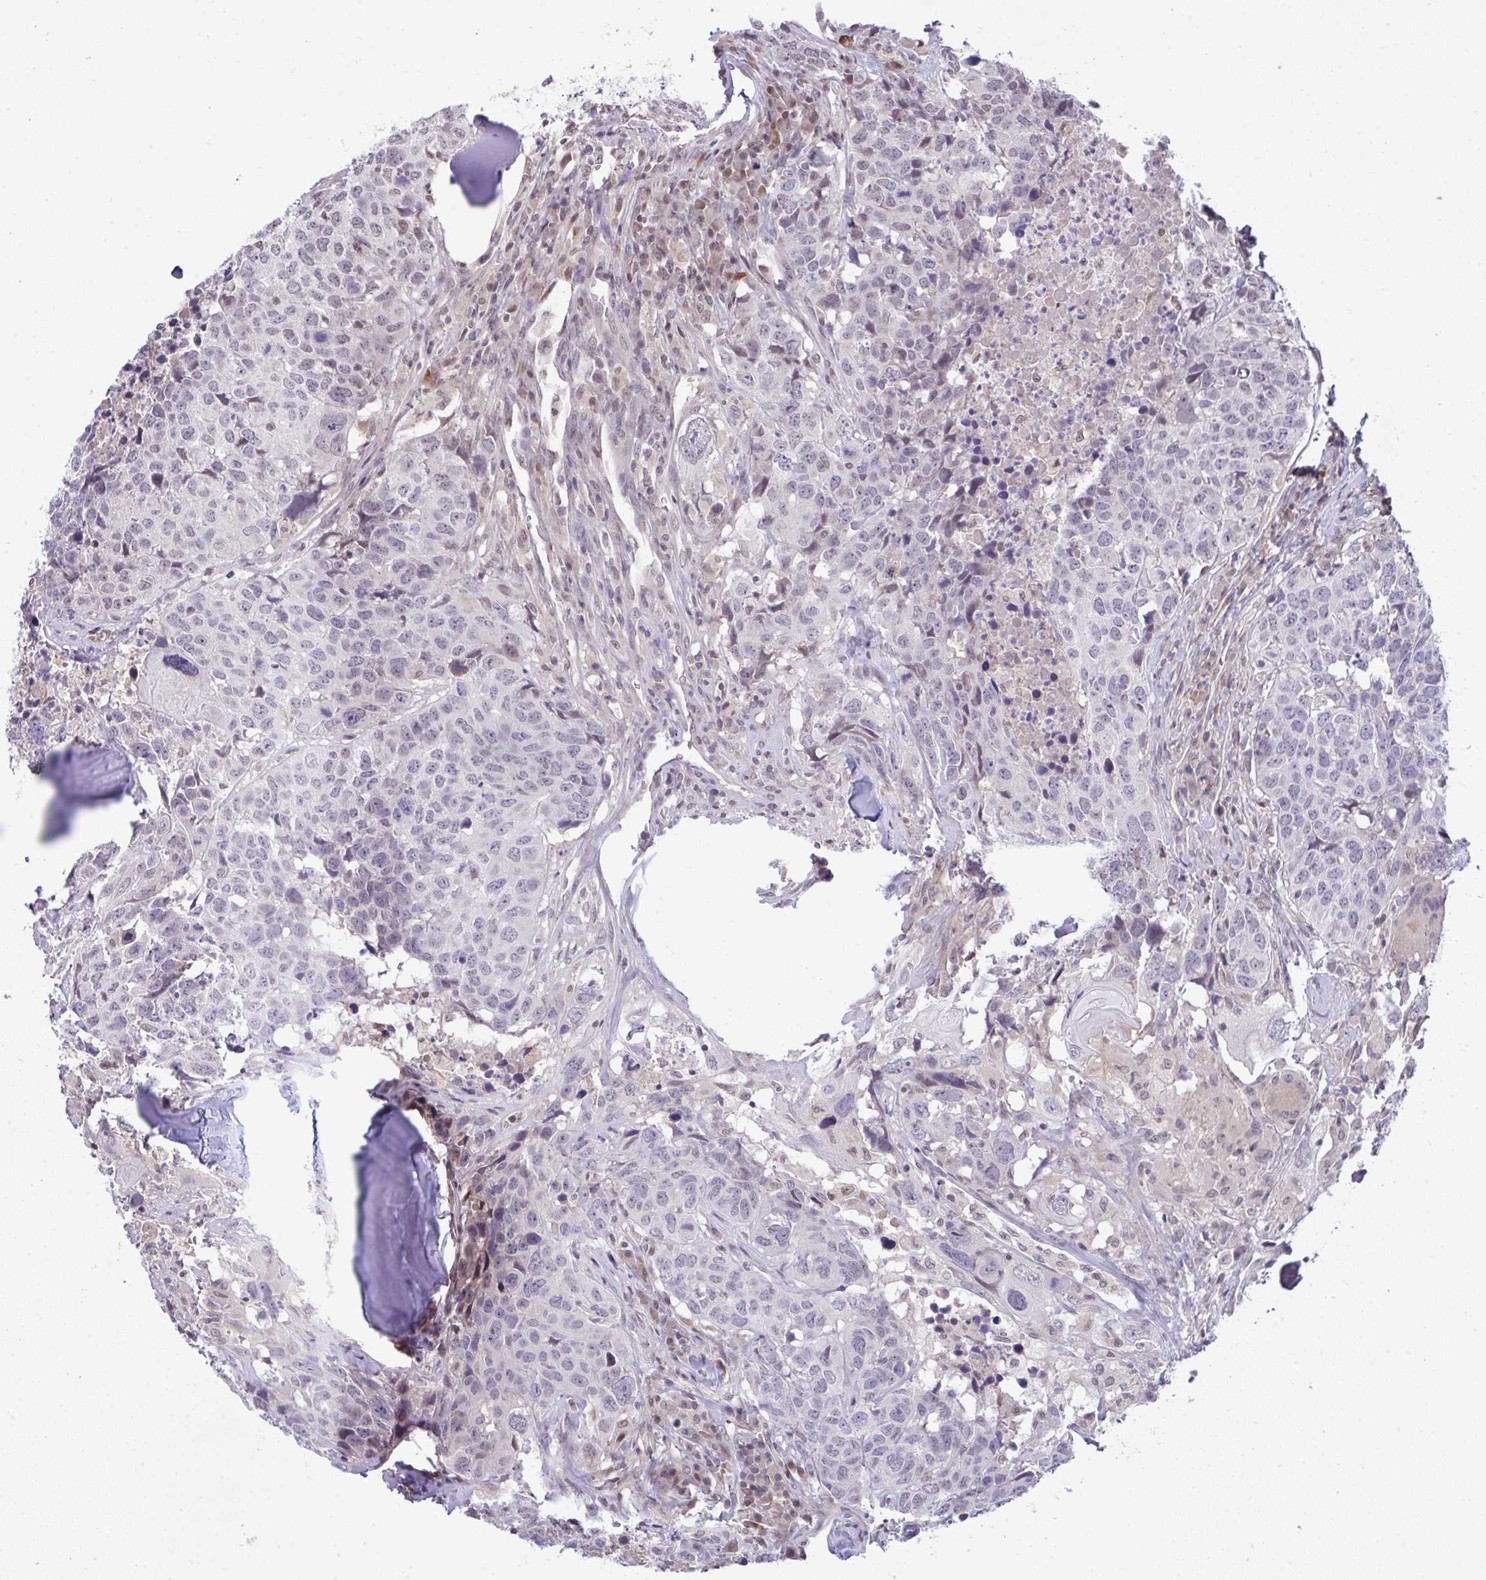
{"staining": {"intensity": "negative", "quantity": "none", "location": "none"}, "tissue": "head and neck cancer", "cell_type": "Tumor cells", "image_type": "cancer", "snomed": [{"axis": "morphology", "description": "Normal tissue, NOS"}, {"axis": "morphology", "description": "Squamous cell carcinoma, NOS"}, {"axis": "topography", "description": "Skeletal muscle"}, {"axis": "topography", "description": "Vascular tissue"}, {"axis": "topography", "description": "Peripheral nerve tissue"}, {"axis": "topography", "description": "Head-Neck"}], "caption": "Squamous cell carcinoma (head and neck) was stained to show a protein in brown. There is no significant positivity in tumor cells.", "gene": "C9orf64", "patient": {"sex": "male", "age": 66}}